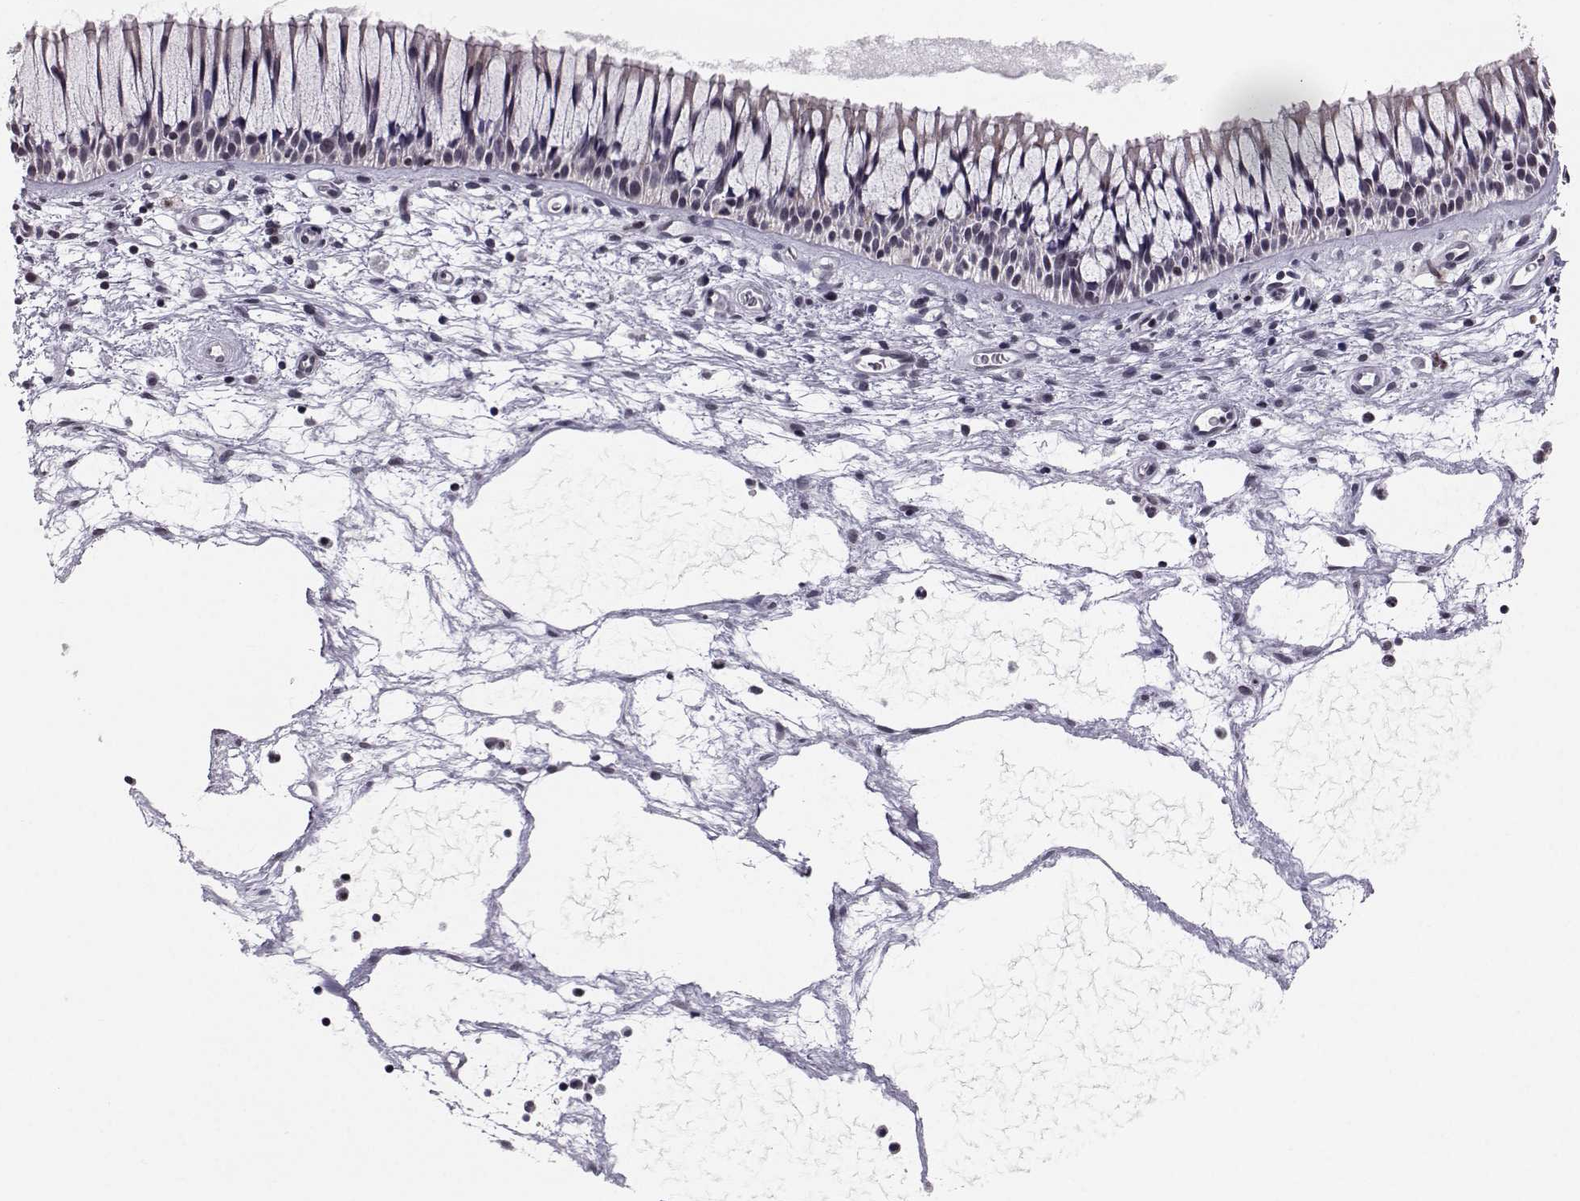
{"staining": {"intensity": "negative", "quantity": "none", "location": "none"}, "tissue": "nasopharynx", "cell_type": "Respiratory epithelial cells", "image_type": "normal", "snomed": [{"axis": "morphology", "description": "Normal tissue, NOS"}, {"axis": "topography", "description": "Nasopharynx"}], "caption": "Respiratory epithelial cells show no significant staining in normal nasopharynx. (DAB immunohistochemistry visualized using brightfield microscopy, high magnification).", "gene": "MARCHF4", "patient": {"sex": "male", "age": 51}}